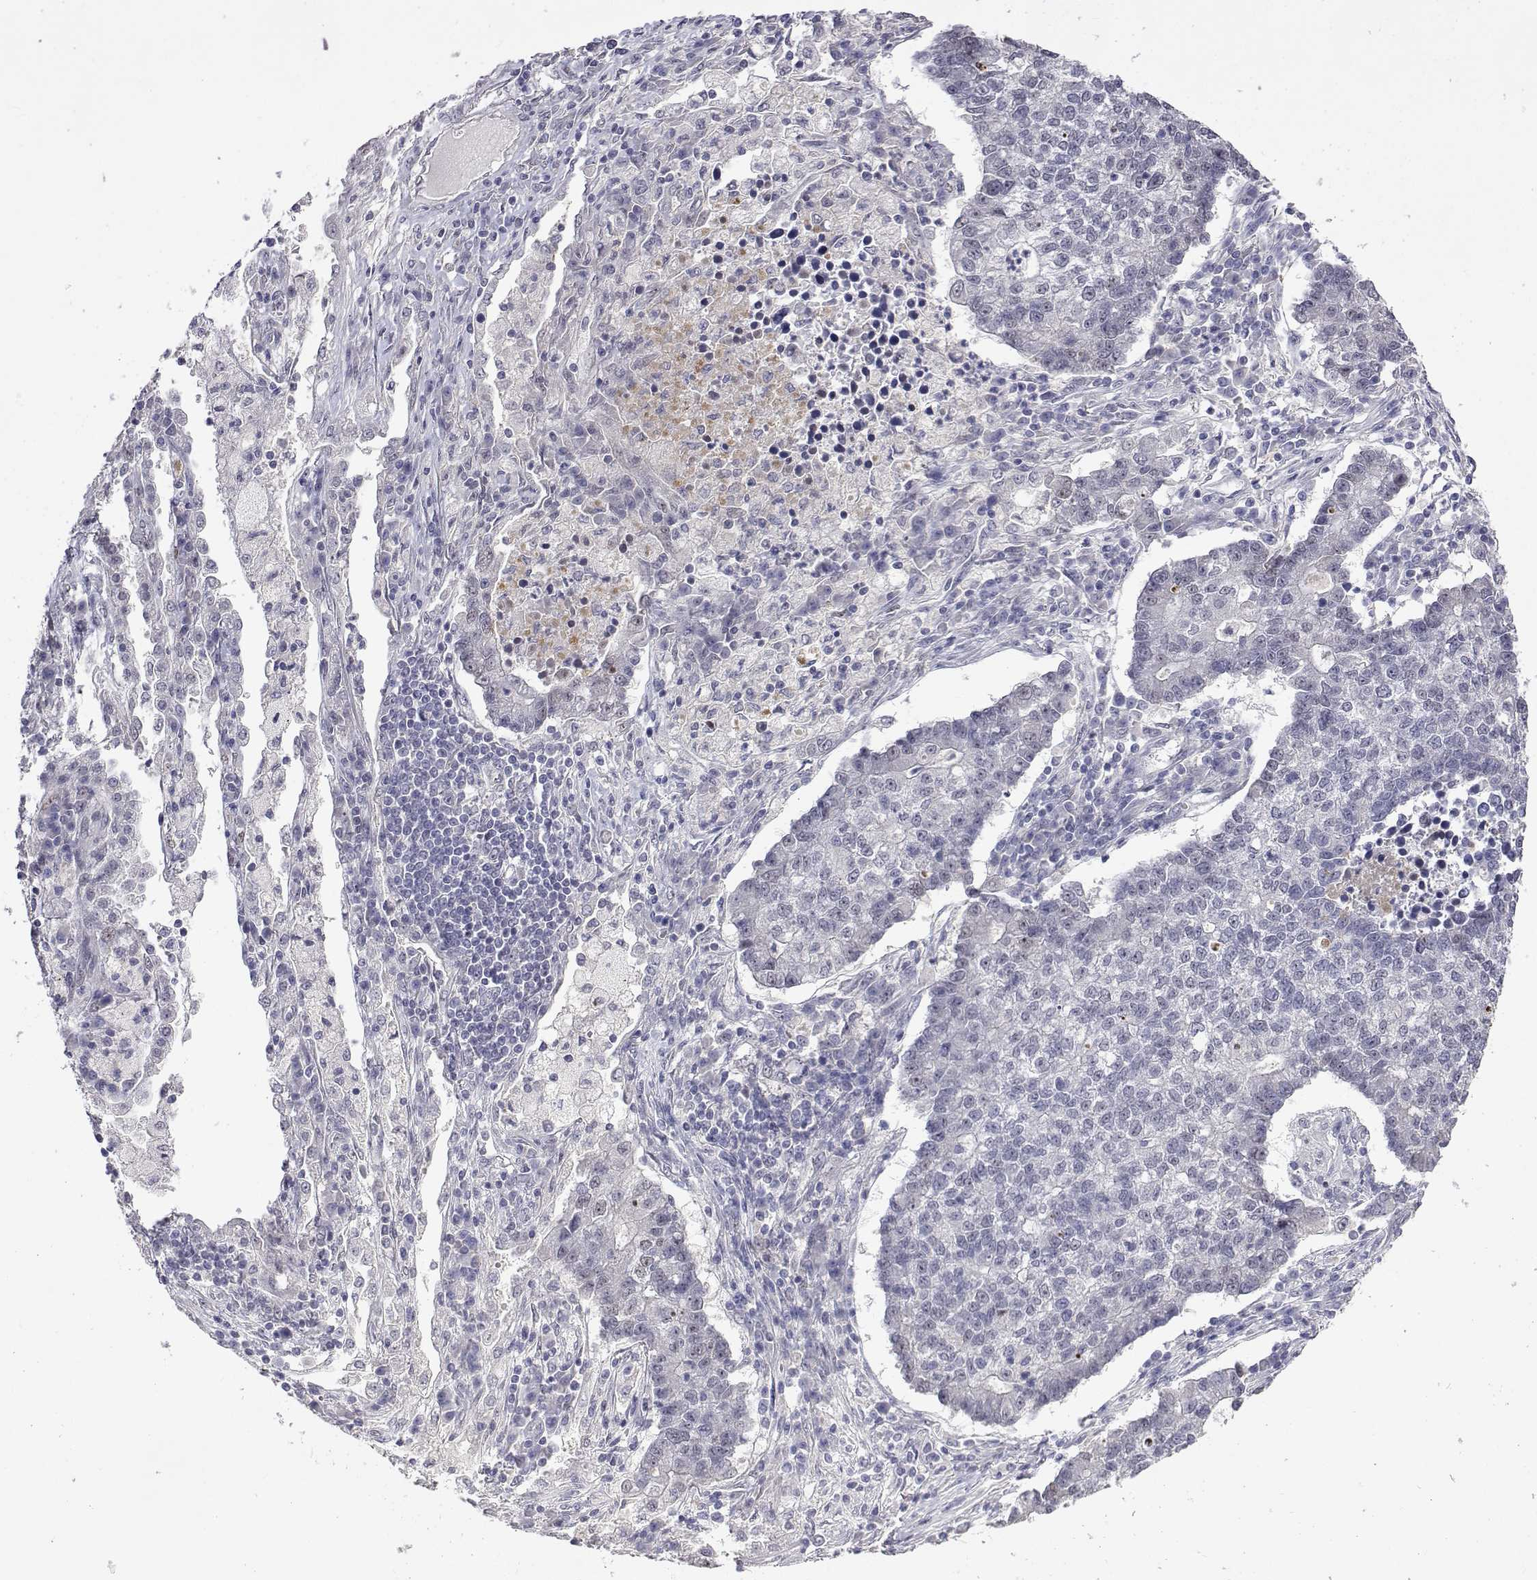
{"staining": {"intensity": "negative", "quantity": "none", "location": "none"}, "tissue": "lung cancer", "cell_type": "Tumor cells", "image_type": "cancer", "snomed": [{"axis": "morphology", "description": "Adenocarcinoma, NOS"}, {"axis": "topography", "description": "Lung"}], "caption": "This is a histopathology image of immunohistochemistry staining of lung adenocarcinoma, which shows no expression in tumor cells. (Brightfield microscopy of DAB (3,3'-diaminobenzidine) immunohistochemistry (IHC) at high magnification).", "gene": "HNRNPA0", "patient": {"sex": "male", "age": 57}}